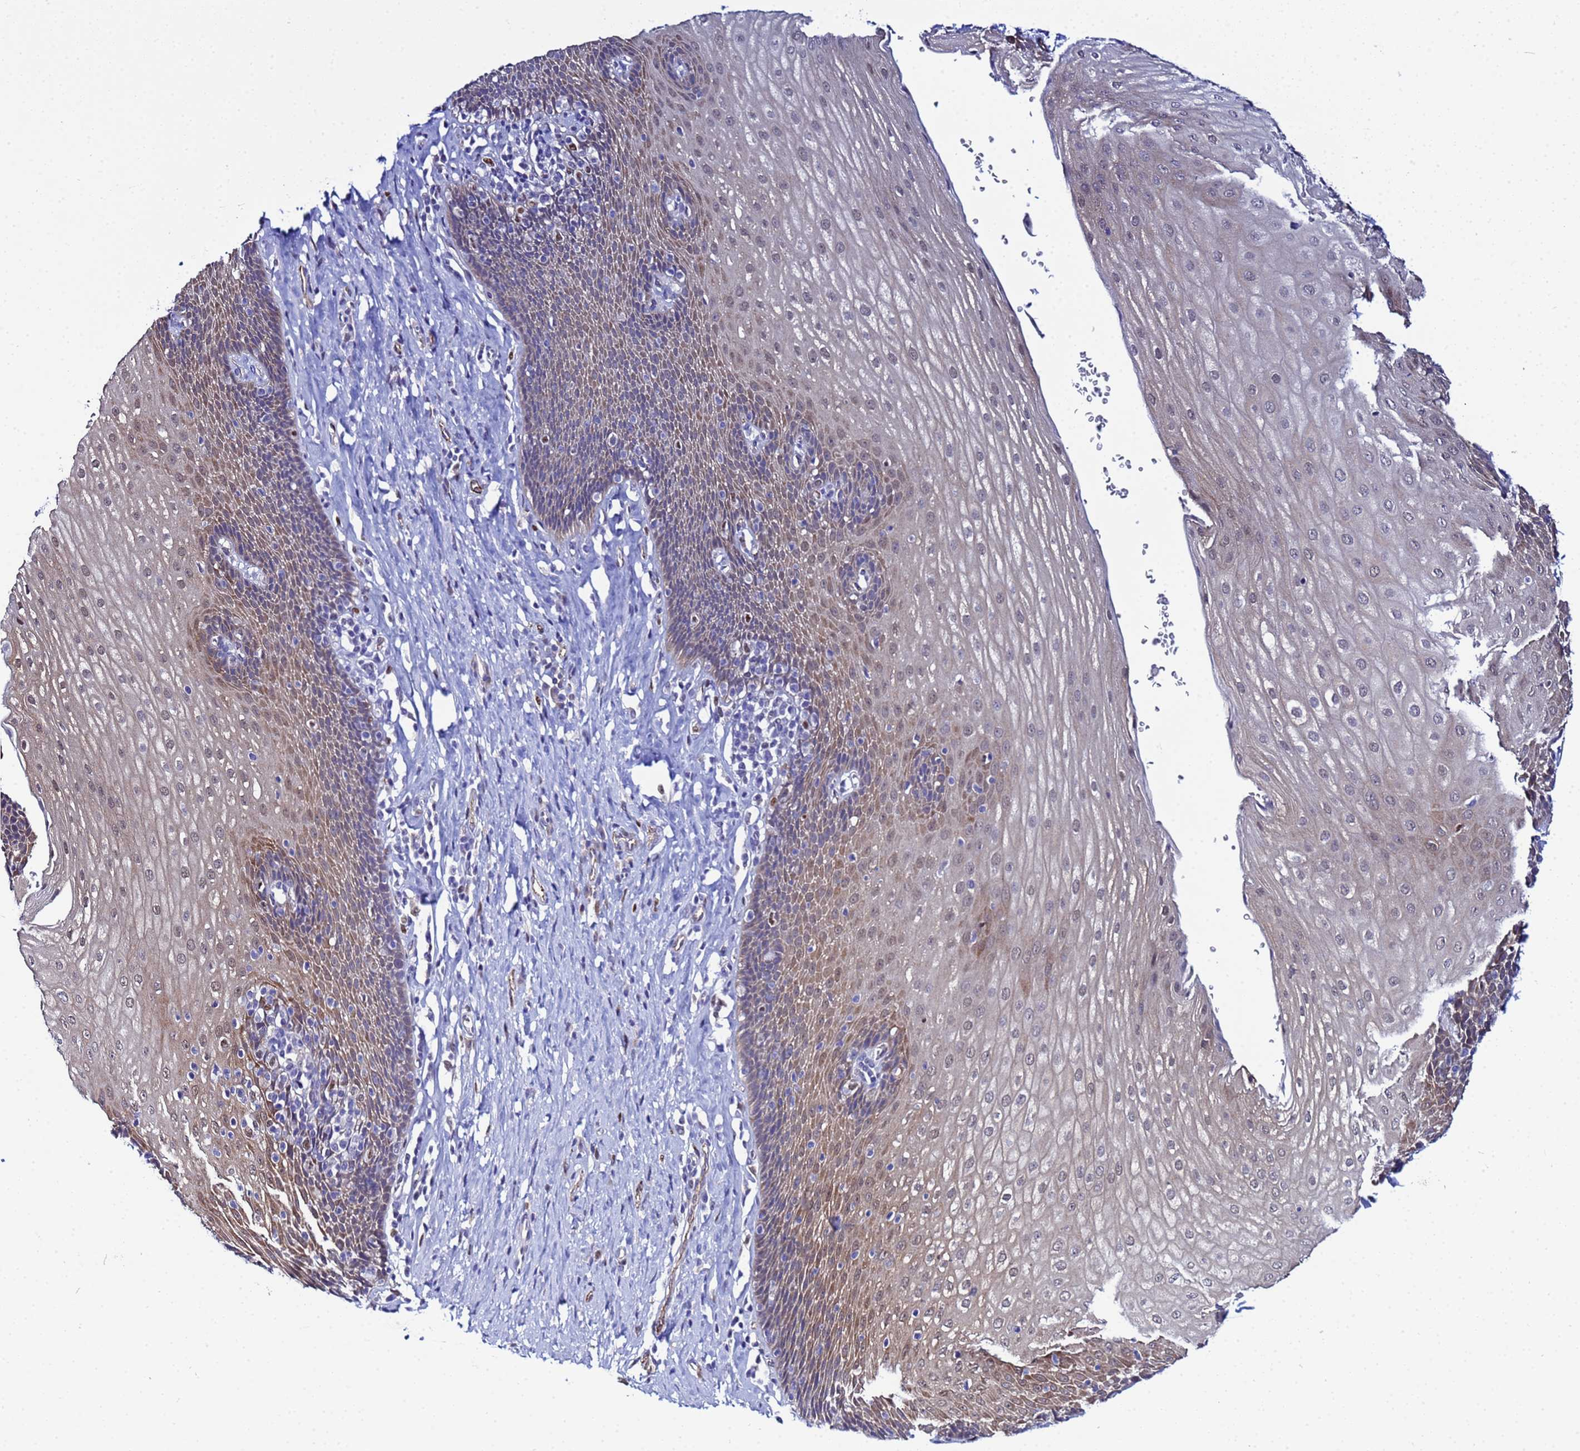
{"staining": {"intensity": "moderate", "quantity": "25%-75%", "location": "cytoplasmic/membranous,nuclear"}, "tissue": "esophagus", "cell_type": "Squamous epithelial cells", "image_type": "normal", "snomed": [{"axis": "morphology", "description": "Normal tissue, NOS"}, {"axis": "topography", "description": "Esophagus"}], "caption": "Immunohistochemistry of benign esophagus displays medium levels of moderate cytoplasmic/membranous,nuclear positivity in about 25%-75% of squamous epithelial cells.", "gene": "SLC25A37", "patient": {"sex": "female", "age": 61}}